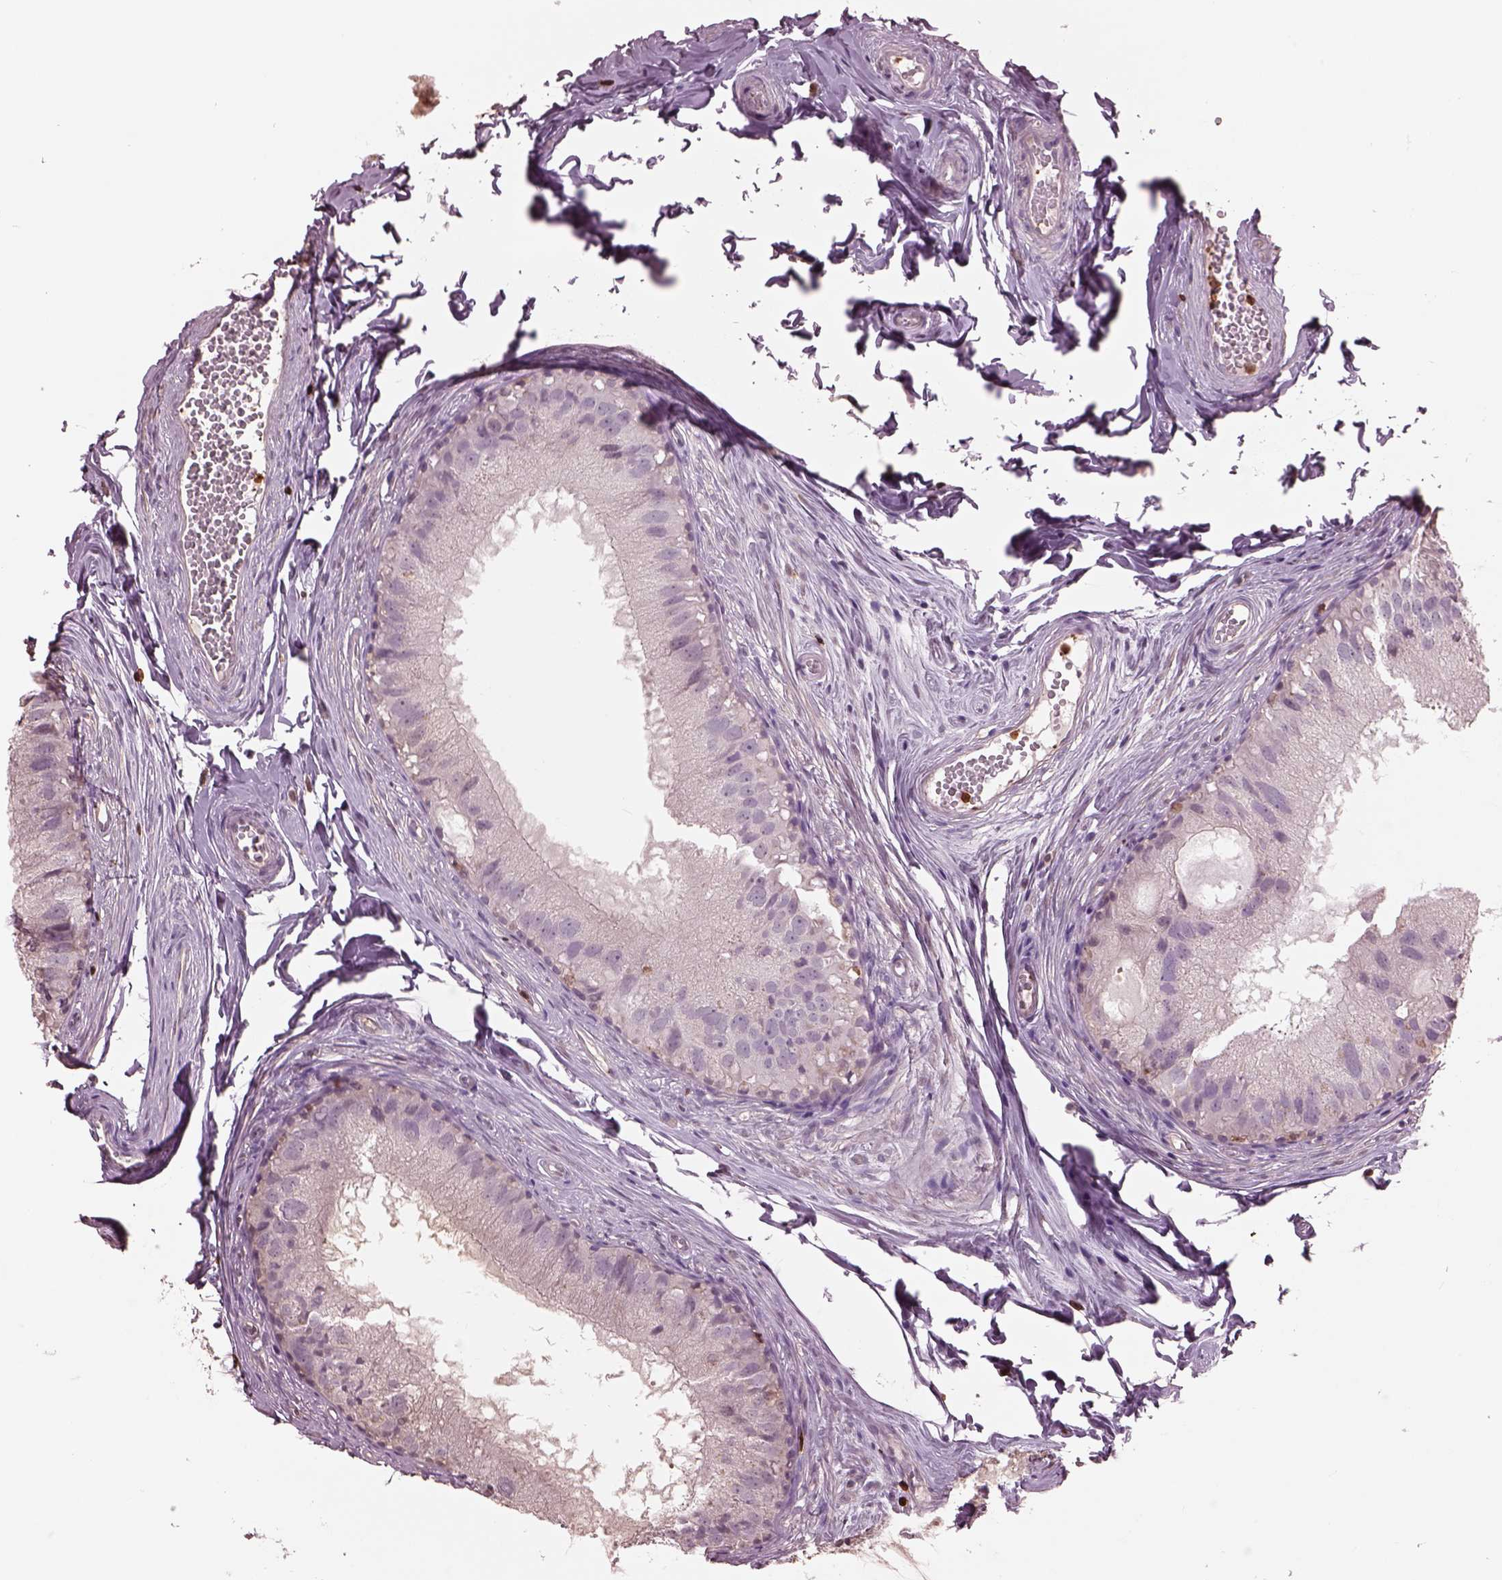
{"staining": {"intensity": "negative", "quantity": "none", "location": "none"}, "tissue": "epididymis", "cell_type": "Glandular cells", "image_type": "normal", "snomed": [{"axis": "morphology", "description": "Normal tissue, NOS"}, {"axis": "topography", "description": "Epididymis"}], "caption": "There is no significant staining in glandular cells of epididymis.", "gene": "IL31RA", "patient": {"sex": "male", "age": 45}}